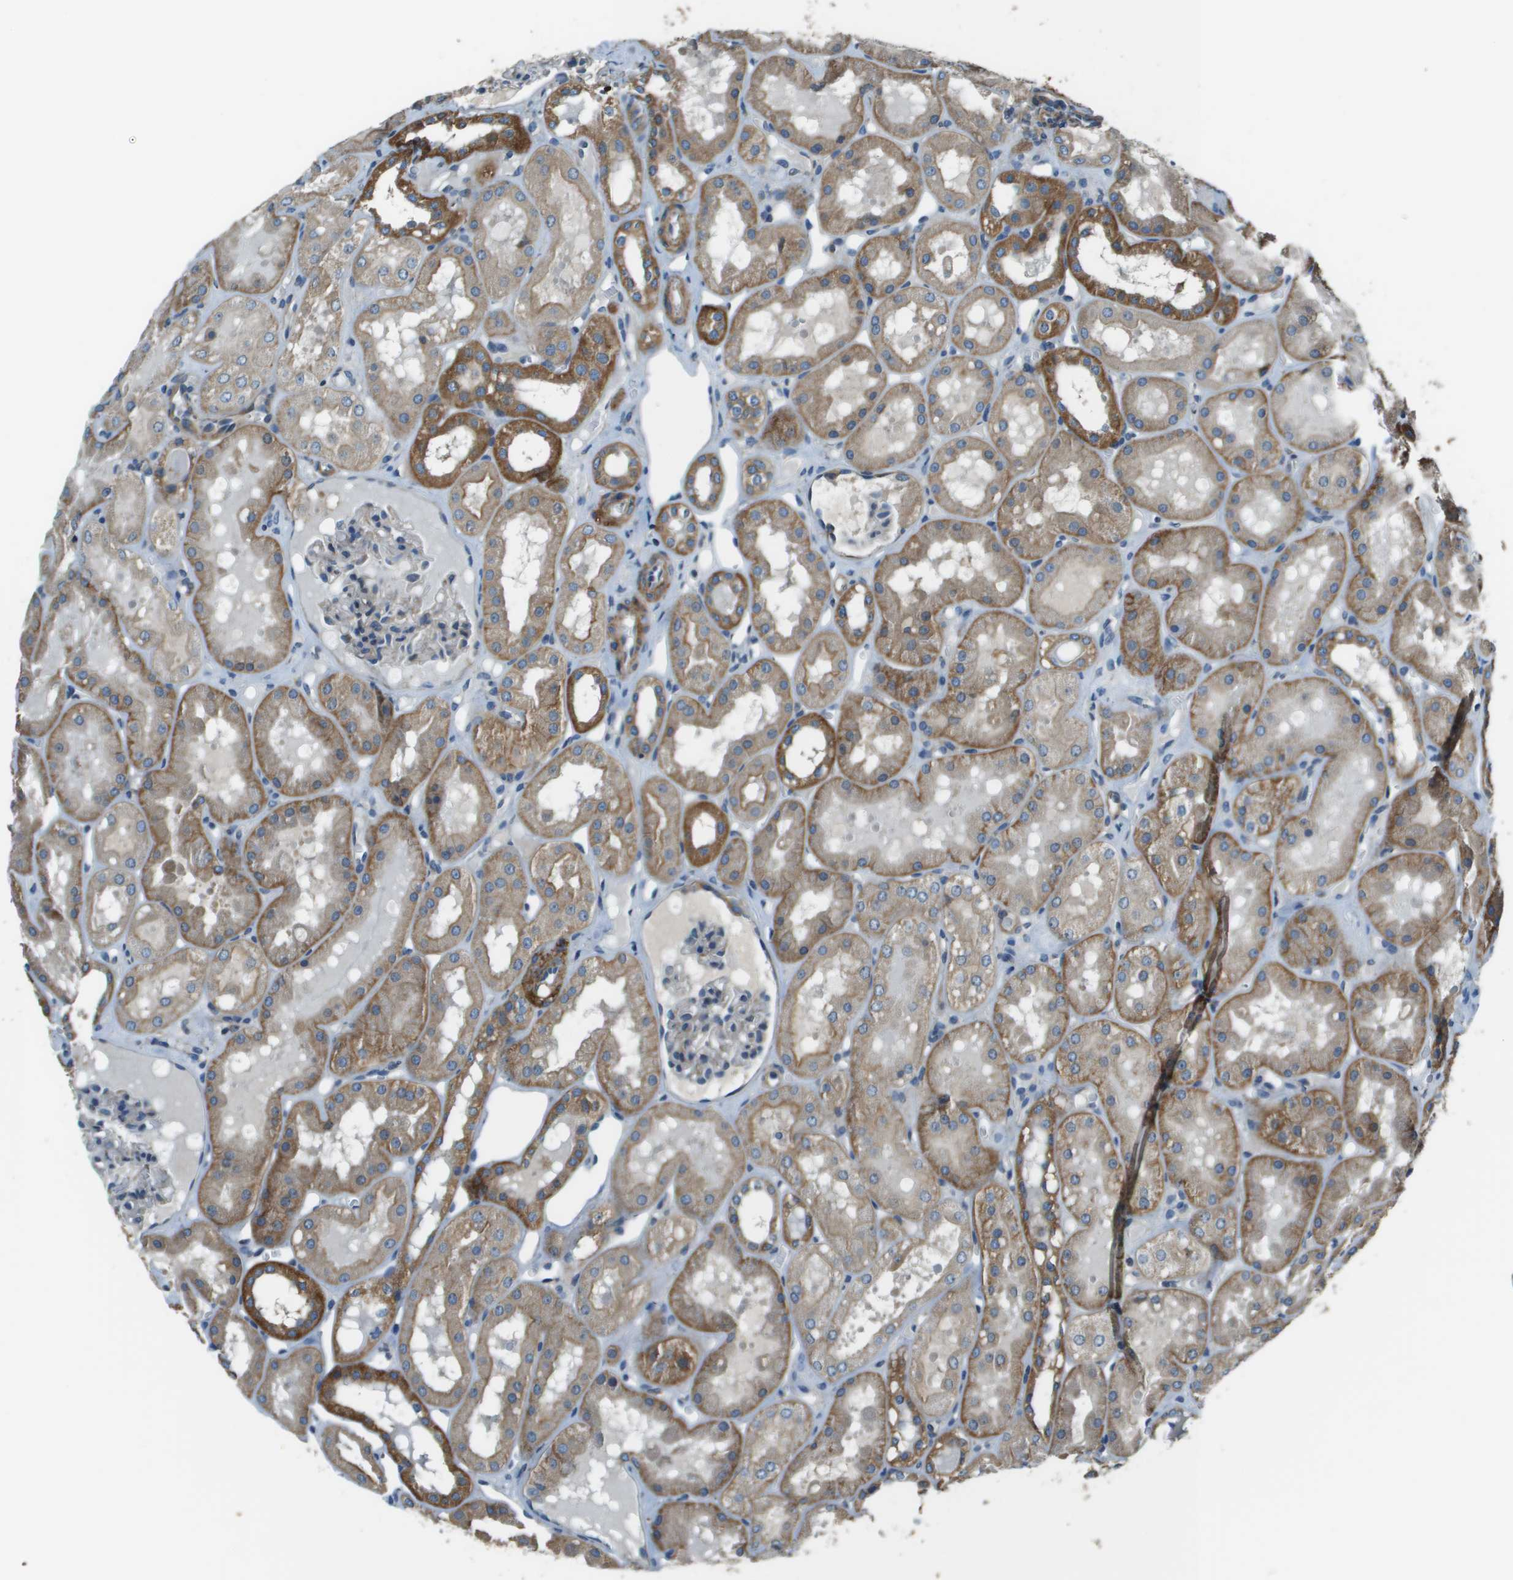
{"staining": {"intensity": "weak", "quantity": "<25%", "location": "cytoplasmic/membranous"}, "tissue": "kidney", "cell_type": "Cells in glomeruli", "image_type": "normal", "snomed": [{"axis": "morphology", "description": "Normal tissue, NOS"}, {"axis": "topography", "description": "Kidney"}, {"axis": "topography", "description": "Urinary bladder"}], "caption": "Immunohistochemistry (IHC) of unremarkable human kidney shows no expression in cells in glomeruli.", "gene": "TMEM51", "patient": {"sex": "male", "age": 16}}